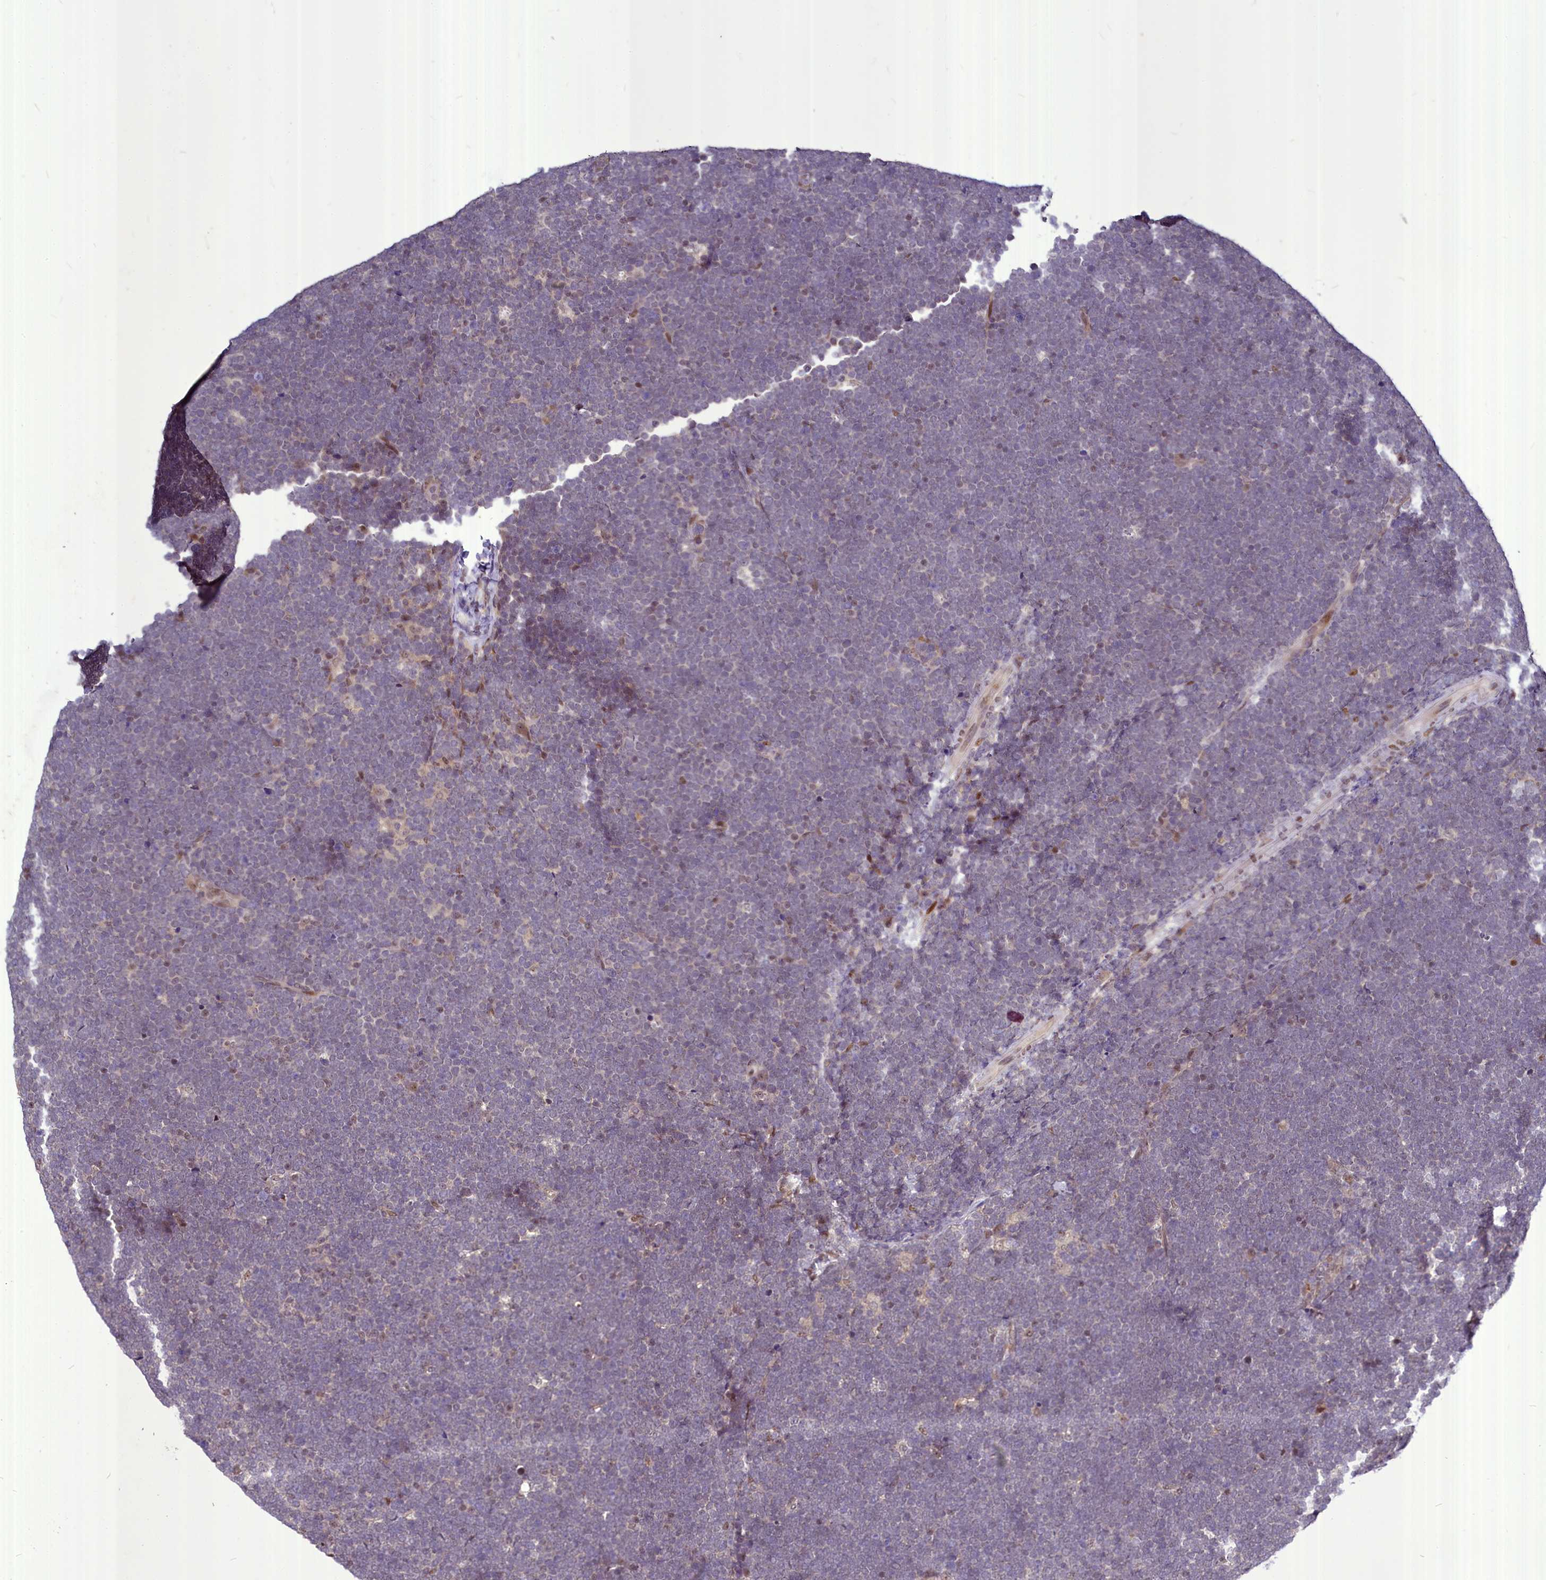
{"staining": {"intensity": "negative", "quantity": "none", "location": "none"}, "tissue": "lymphoma", "cell_type": "Tumor cells", "image_type": "cancer", "snomed": [{"axis": "morphology", "description": "Malignant lymphoma, non-Hodgkin's type, High grade"}, {"axis": "topography", "description": "Lymph node"}], "caption": "DAB immunohistochemical staining of high-grade malignant lymphoma, non-Hodgkin's type reveals no significant staining in tumor cells.", "gene": "MAML2", "patient": {"sex": "male", "age": 13}}